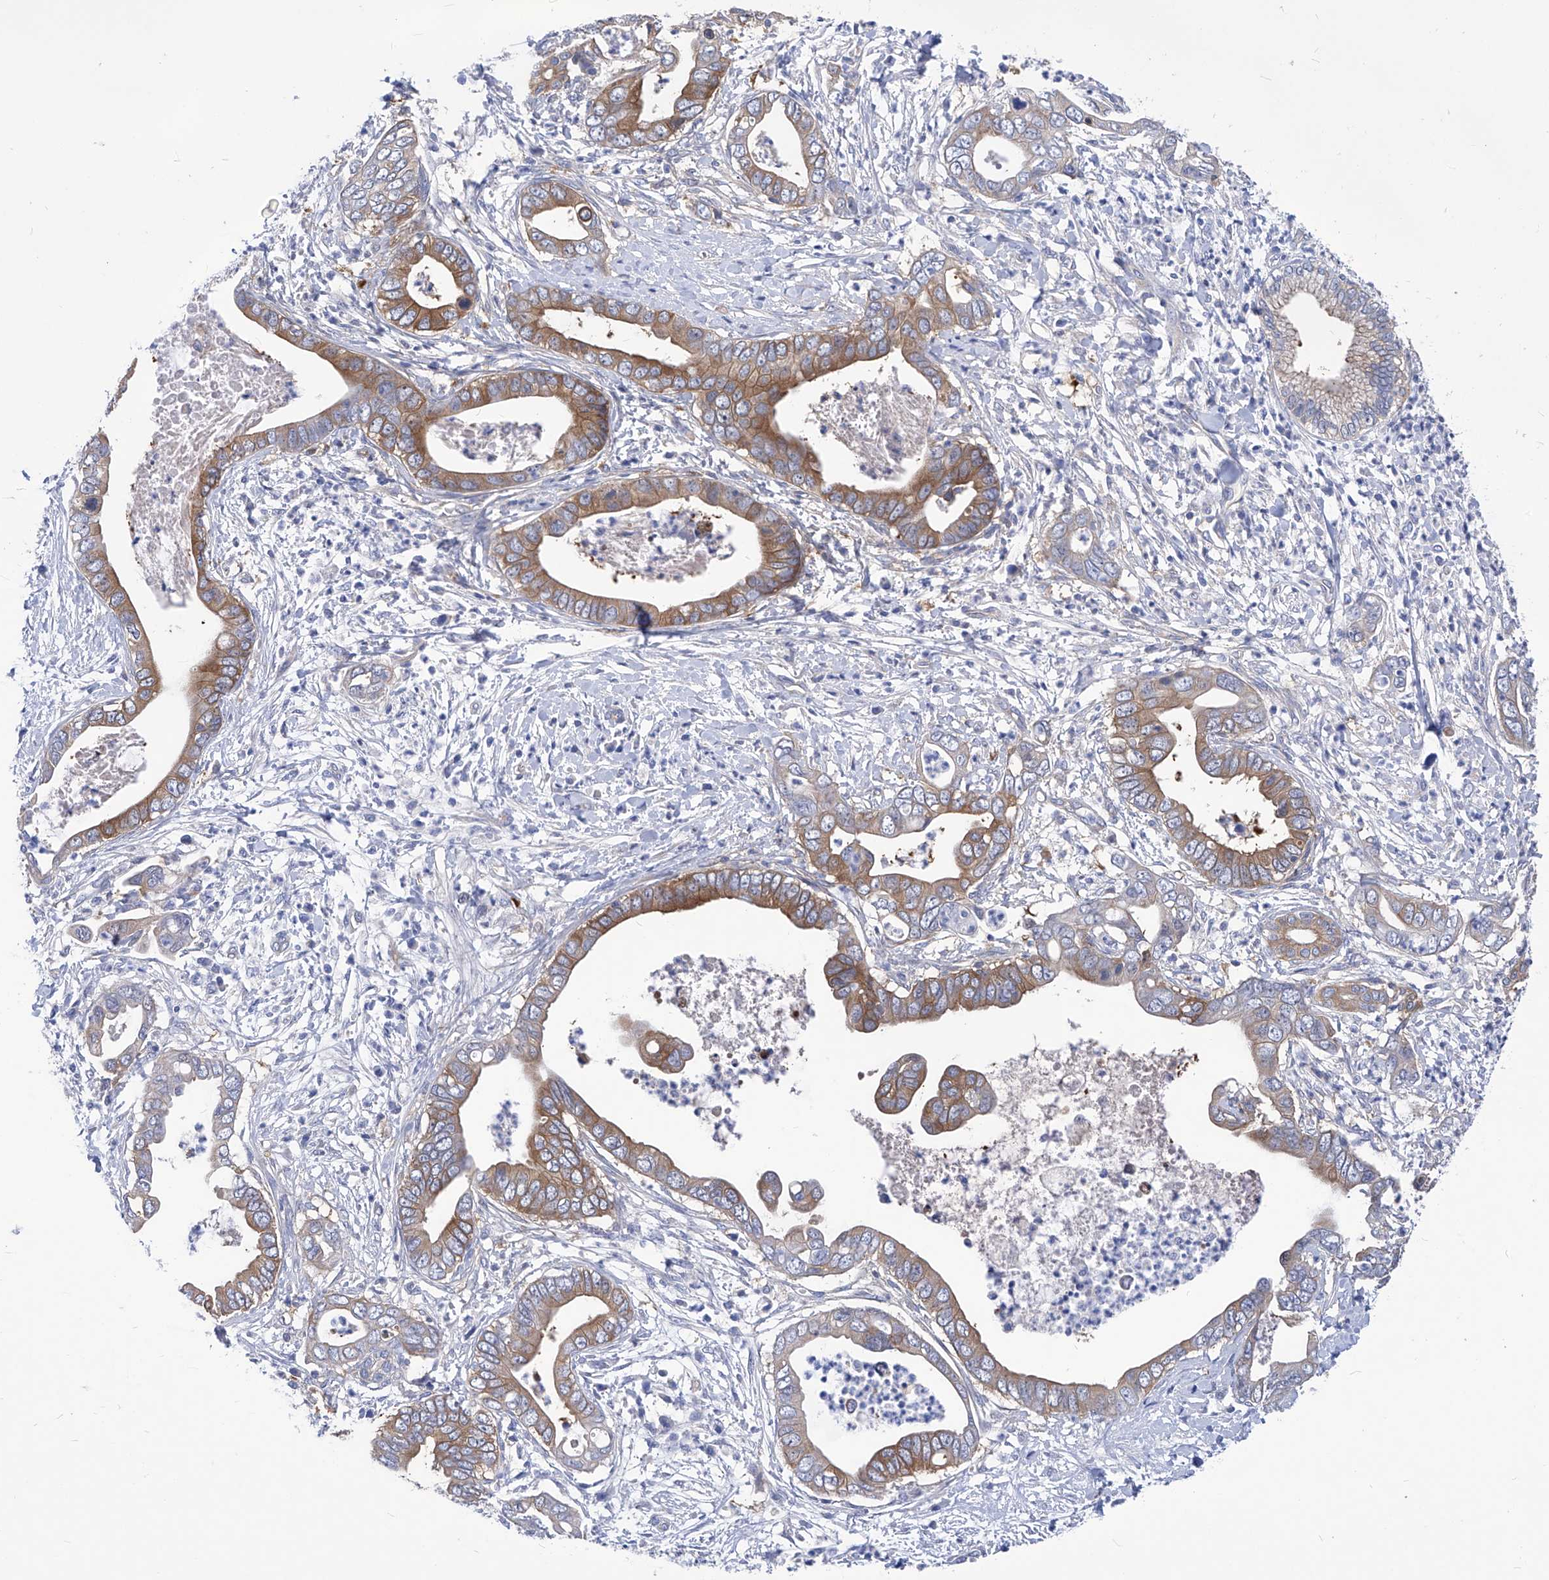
{"staining": {"intensity": "moderate", "quantity": ">75%", "location": "cytoplasmic/membranous"}, "tissue": "pancreatic cancer", "cell_type": "Tumor cells", "image_type": "cancer", "snomed": [{"axis": "morphology", "description": "Adenocarcinoma, NOS"}, {"axis": "topography", "description": "Pancreas"}], "caption": "A histopathology image showing moderate cytoplasmic/membranous staining in approximately >75% of tumor cells in pancreatic adenocarcinoma, as visualized by brown immunohistochemical staining.", "gene": "XPNPEP1", "patient": {"sex": "male", "age": 75}}